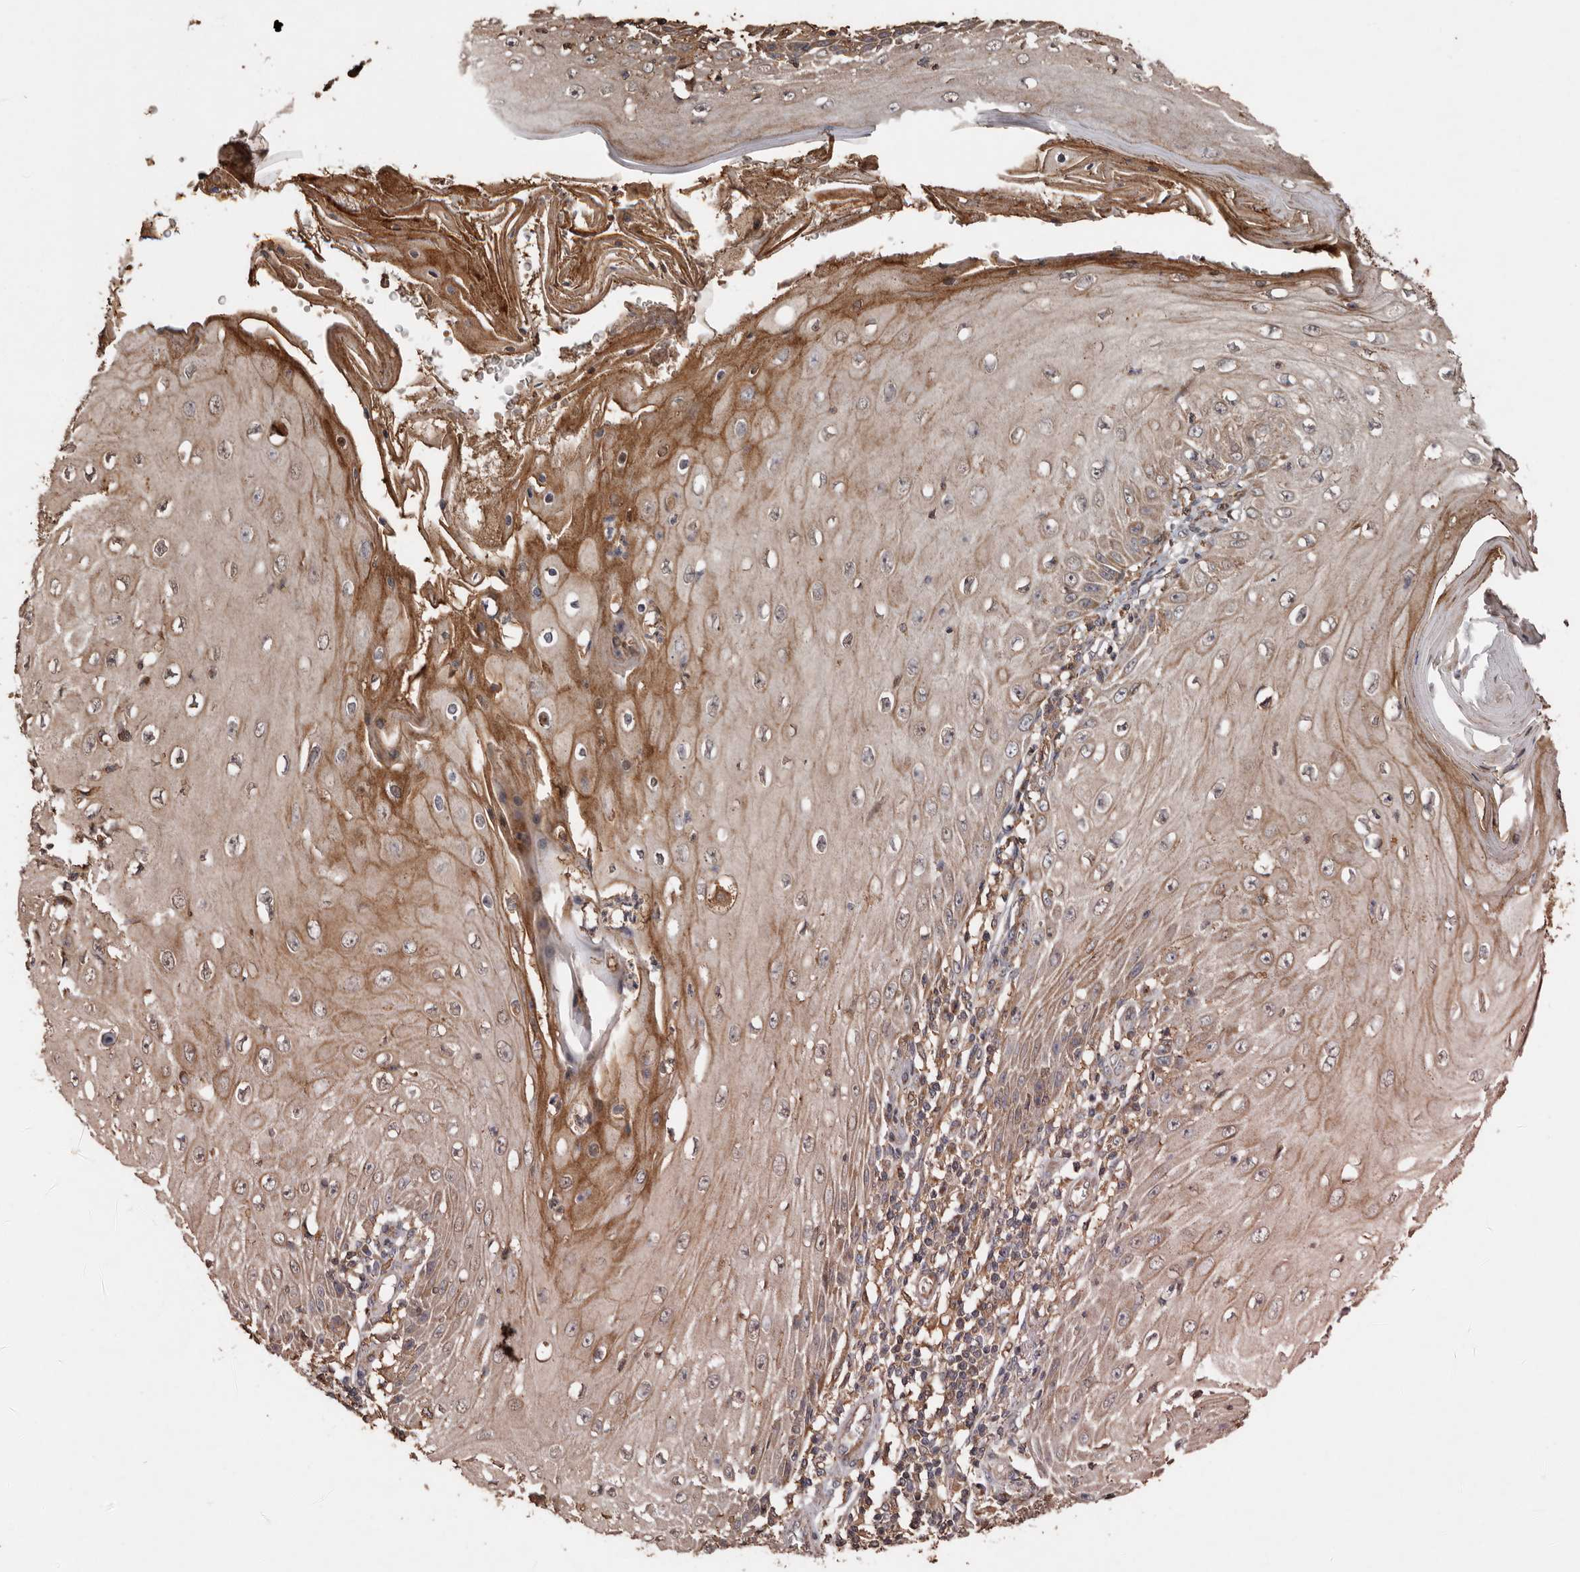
{"staining": {"intensity": "weak", "quantity": ">75%", "location": "cytoplasmic/membranous"}, "tissue": "skin cancer", "cell_type": "Tumor cells", "image_type": "cancer", "snomed": [{"axis": "morphology", "description": "Squamous cell carcinoma, NOS"}, {"axis": "topography", "description": "Skin"}], "caption": "Protein expression analysis of skin squamous cell carcinoma displays weak cytoplasmic/membranous staining in approximately >75% of tumor cells.", "gene": "RANBP17", "patient": {"sex": "female", "age": 73}}